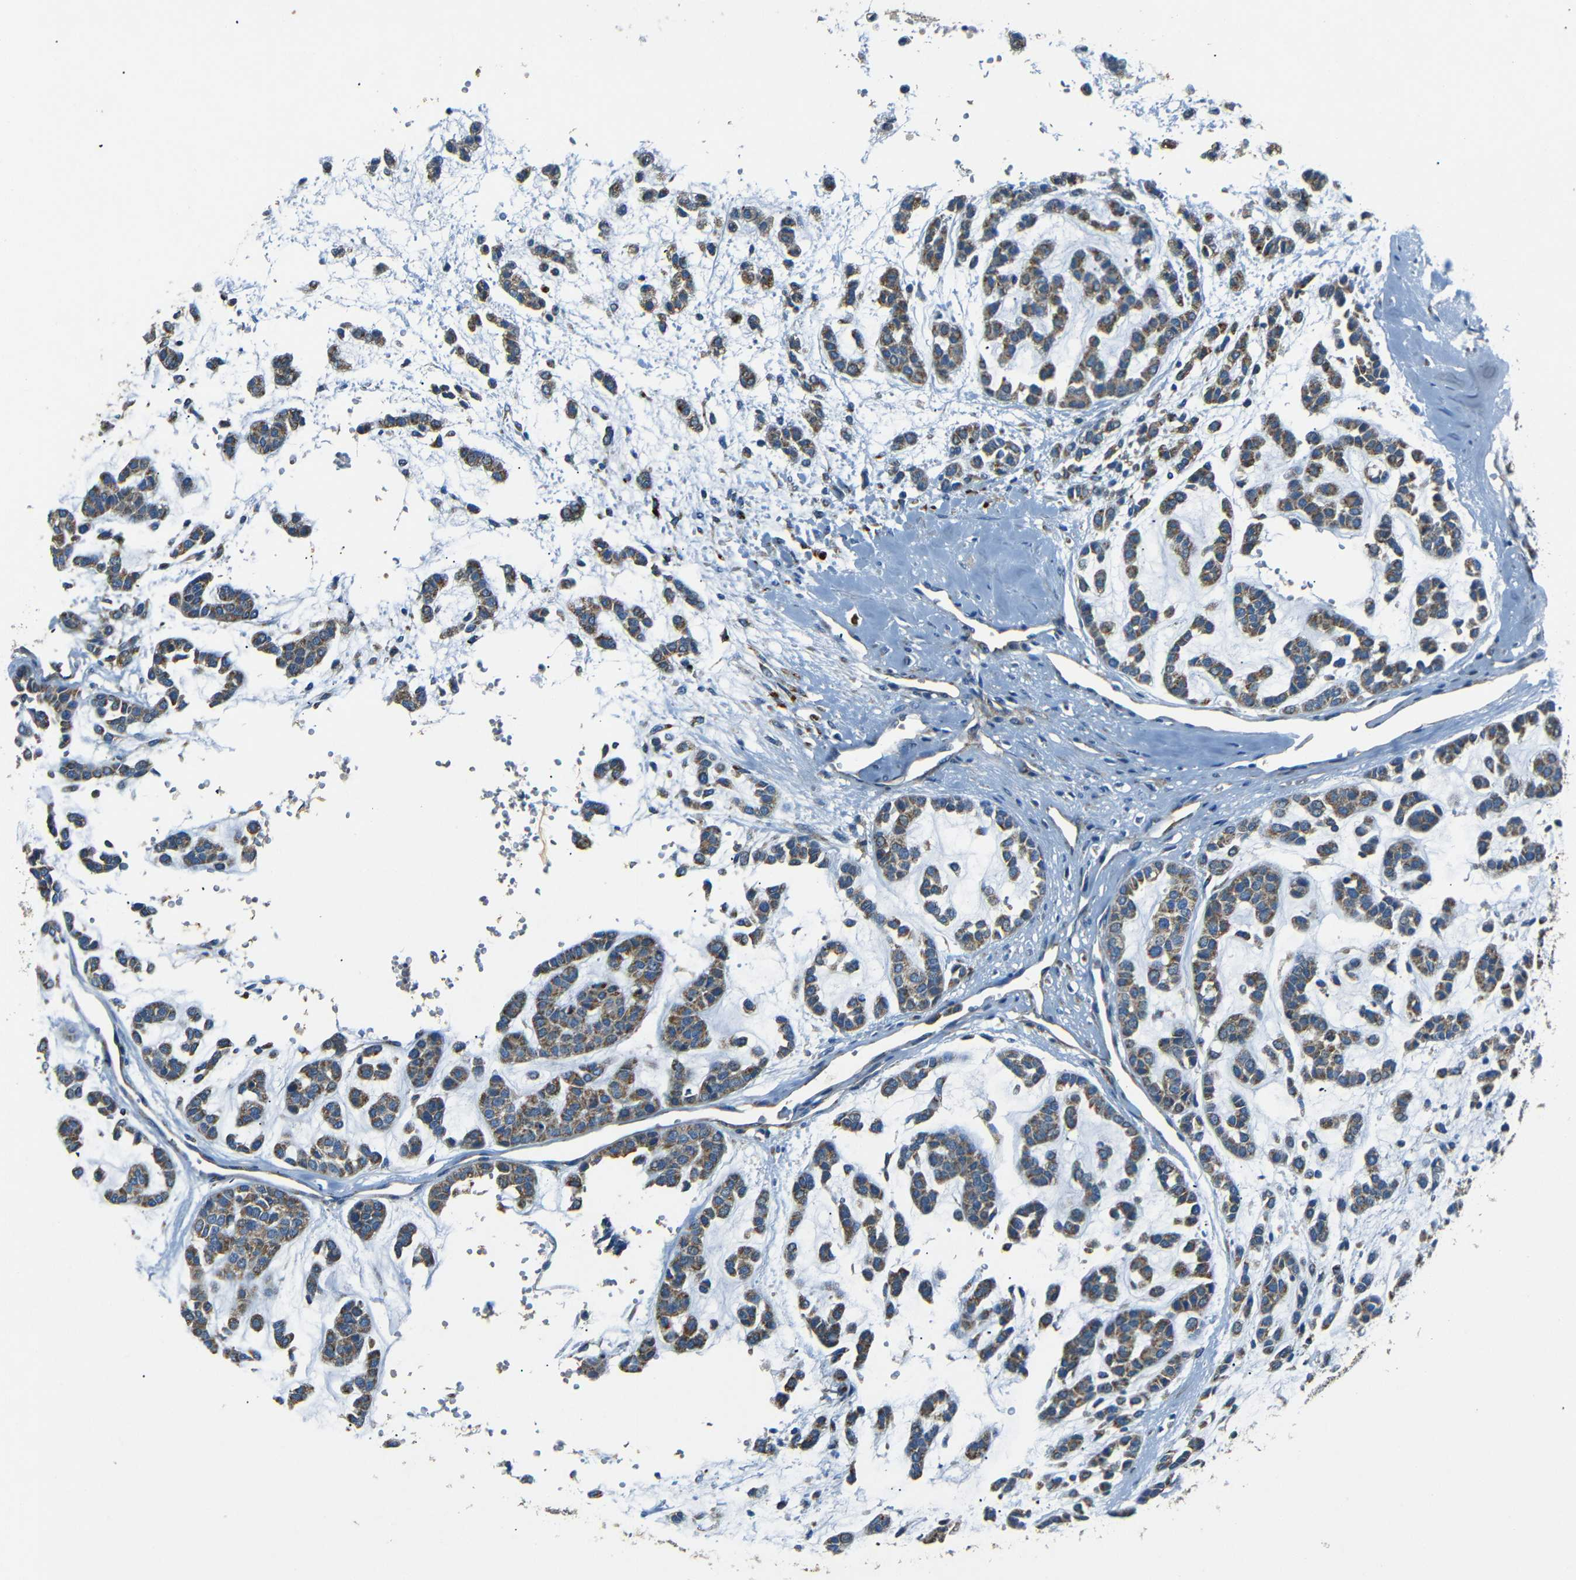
{"staining": {"intensity": "moderate", "quantity": ">75%", "location": "cytoplasmic/membranous"}, "tissue": "head and neck cancer", "cell_type": "Tumor cells", "image_type": "cancer", "snomed": [{"axis": "morphology", "description": "Adenocarcinoma, NOS"}, {"axis": "morphology", "description": "Adenoma, NOS"}, {"axis": "topography", "description": "Head-Neck"}], "caption": "An IHC histopathology image of tumor tissue is shown. Protein staining in brown highlights moderate cytoplasmic/membranous positivity in adenoma (head and neck) within tumor cells.", "gene": "NETO2", "patient": {"sex": "female", "age": 55}}